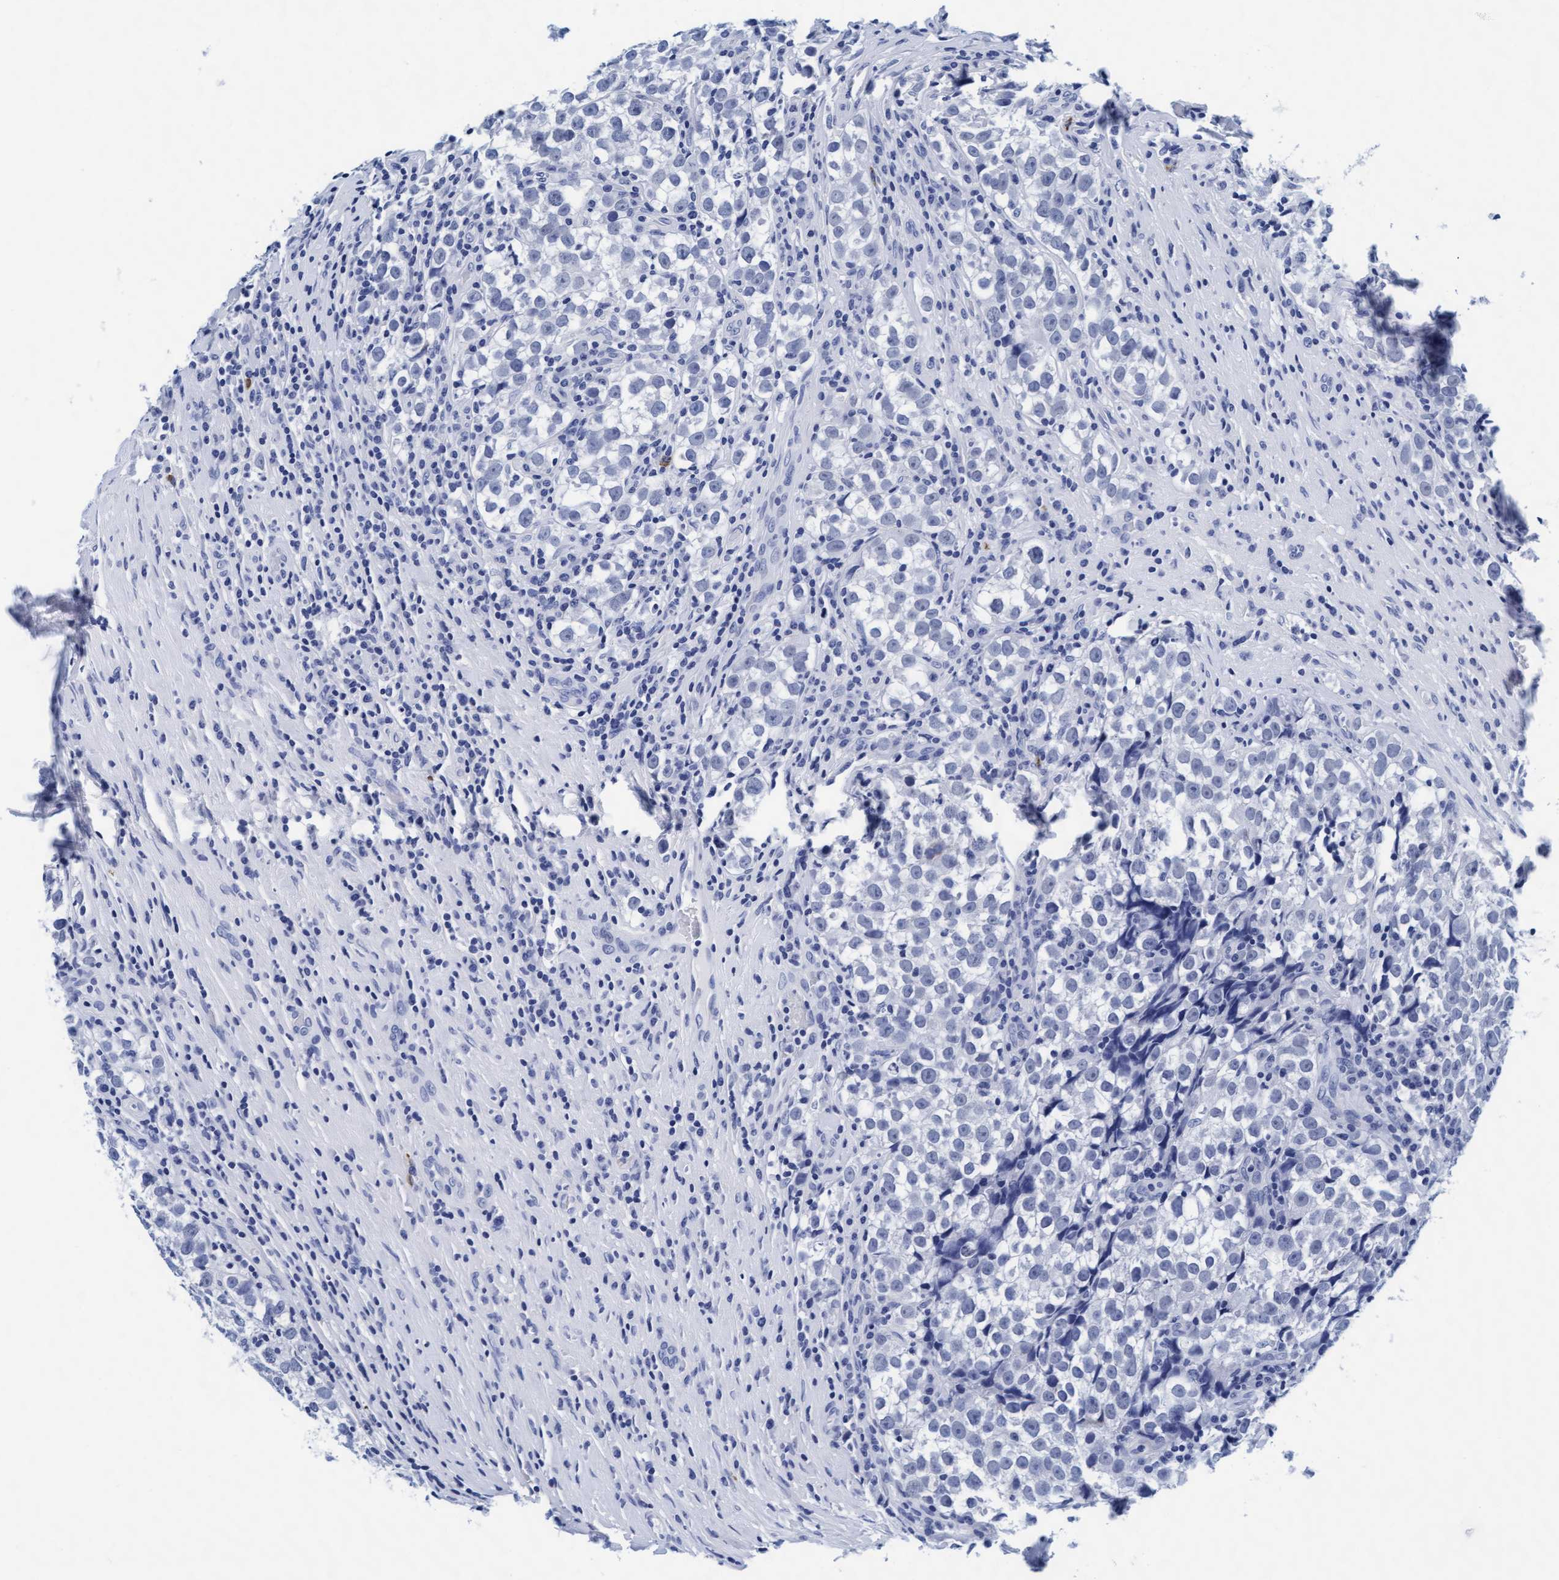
{"staining": {"intensity": "negative", "quantity": "none", "location": "none"}, "tissue": "testis cancer", "cell_type": "Tumor cells", "image_type": "cancer", "snomed": [{"axis": "morphology", "description": "Normal tissue, NOS"}, {"axis": "morphology", "description": "Seminoma, NOS"}, {"axis": "topography", "description": "Testis"}], "caption": "IHC of human testis cancer exhibits no staining in tumor cells.", "gene": "ARSG", "patient": {"sex": "male", "age": 43}}